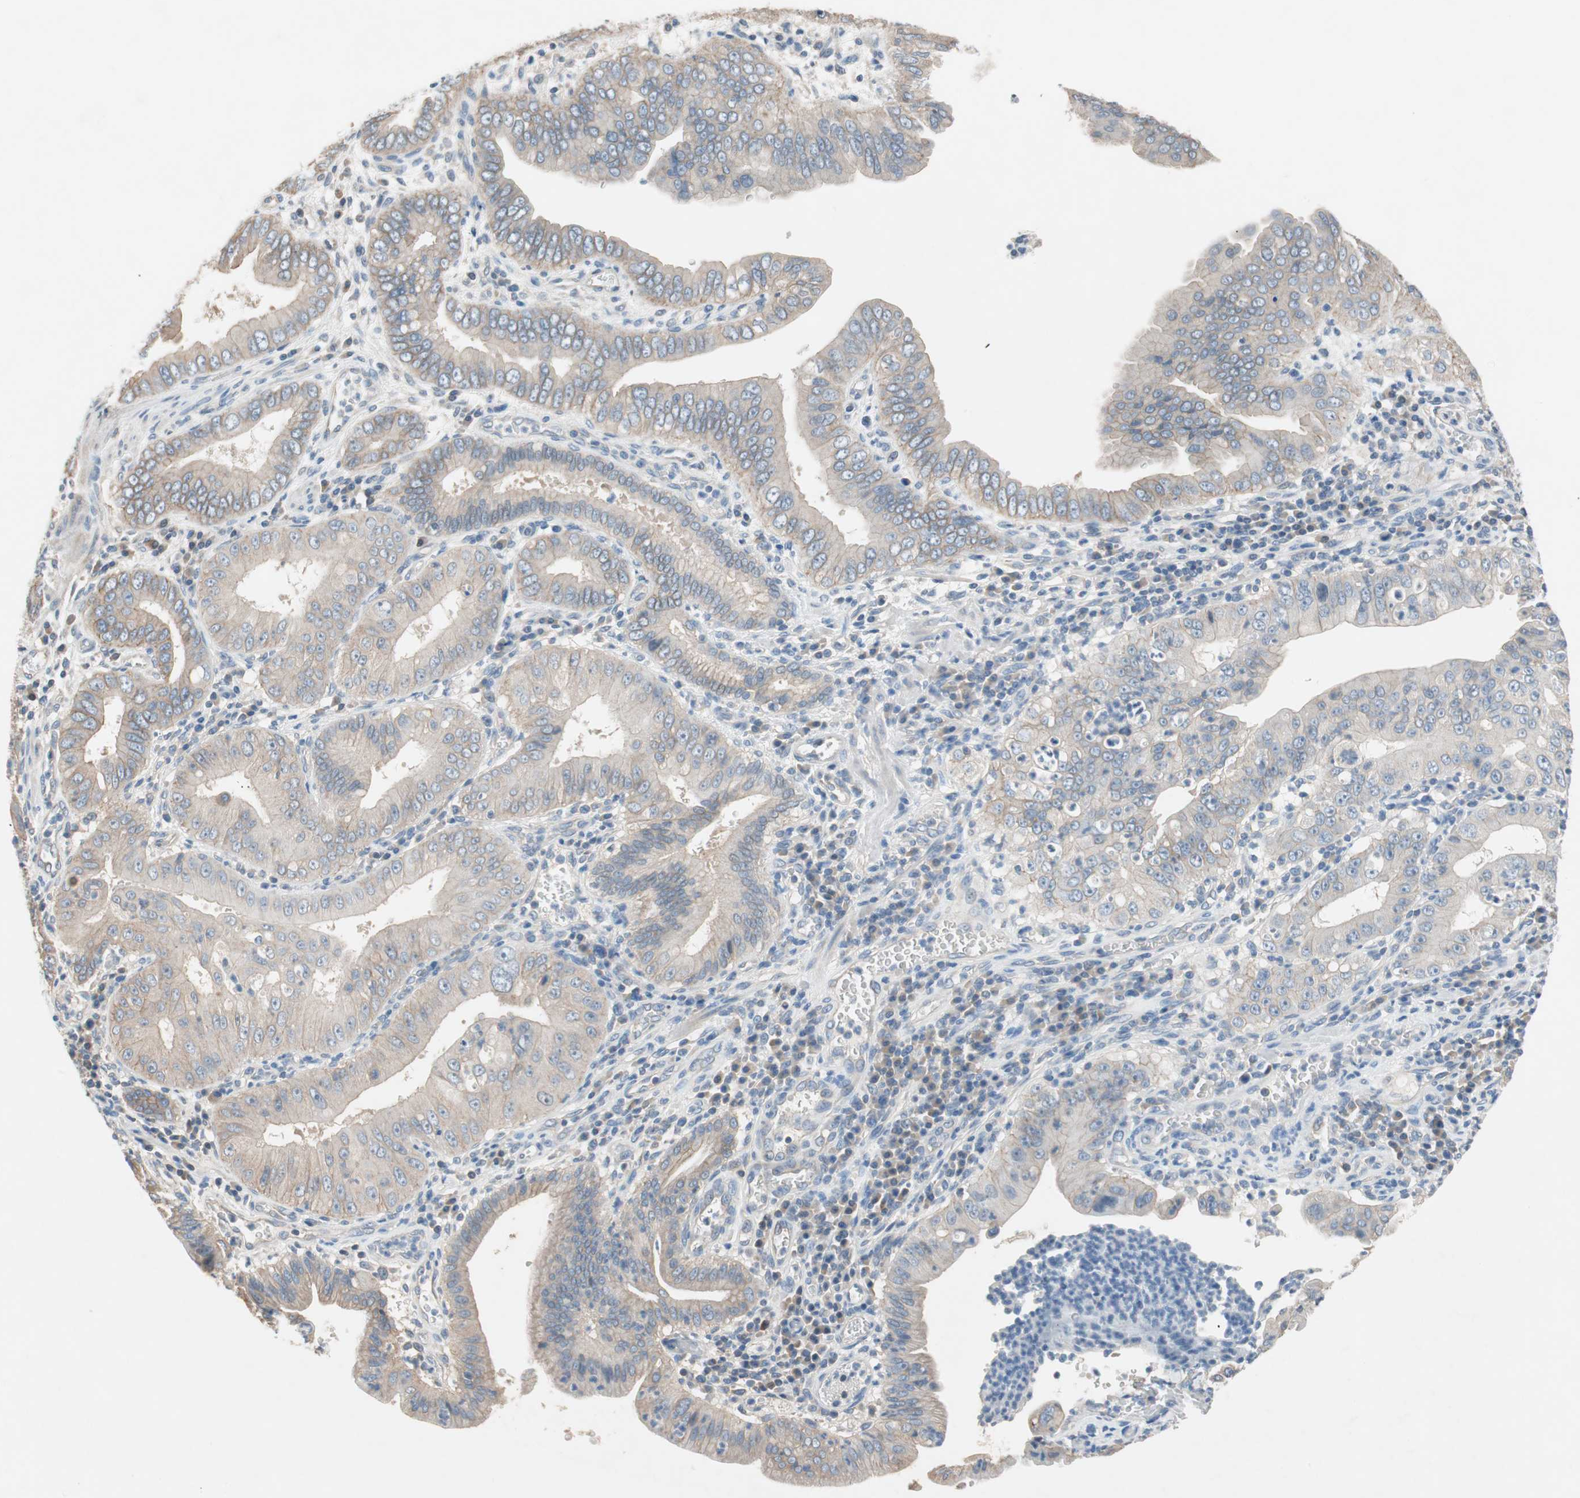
{"staining": {"intensity": "negative", "quantity": "none", "location": "none"}, "tissue": "pancreatic cancer", "cell_type": "Tumor cells", "image_type": "cancer", "snomed": [{"axis": "morphology", "description": "Normal tissue, NOS"}, {"axis": "topography", "description": "Lymph node"}], "caption": "Immunohistochemical staining of human pancreatic cancer shows no significant positivity in tumor cells. (Brightfield microscopy of DAB immunohistochemistry at high magnification).", "gene": "GLUL", "patient": {"sex": "male", "age": 50}}